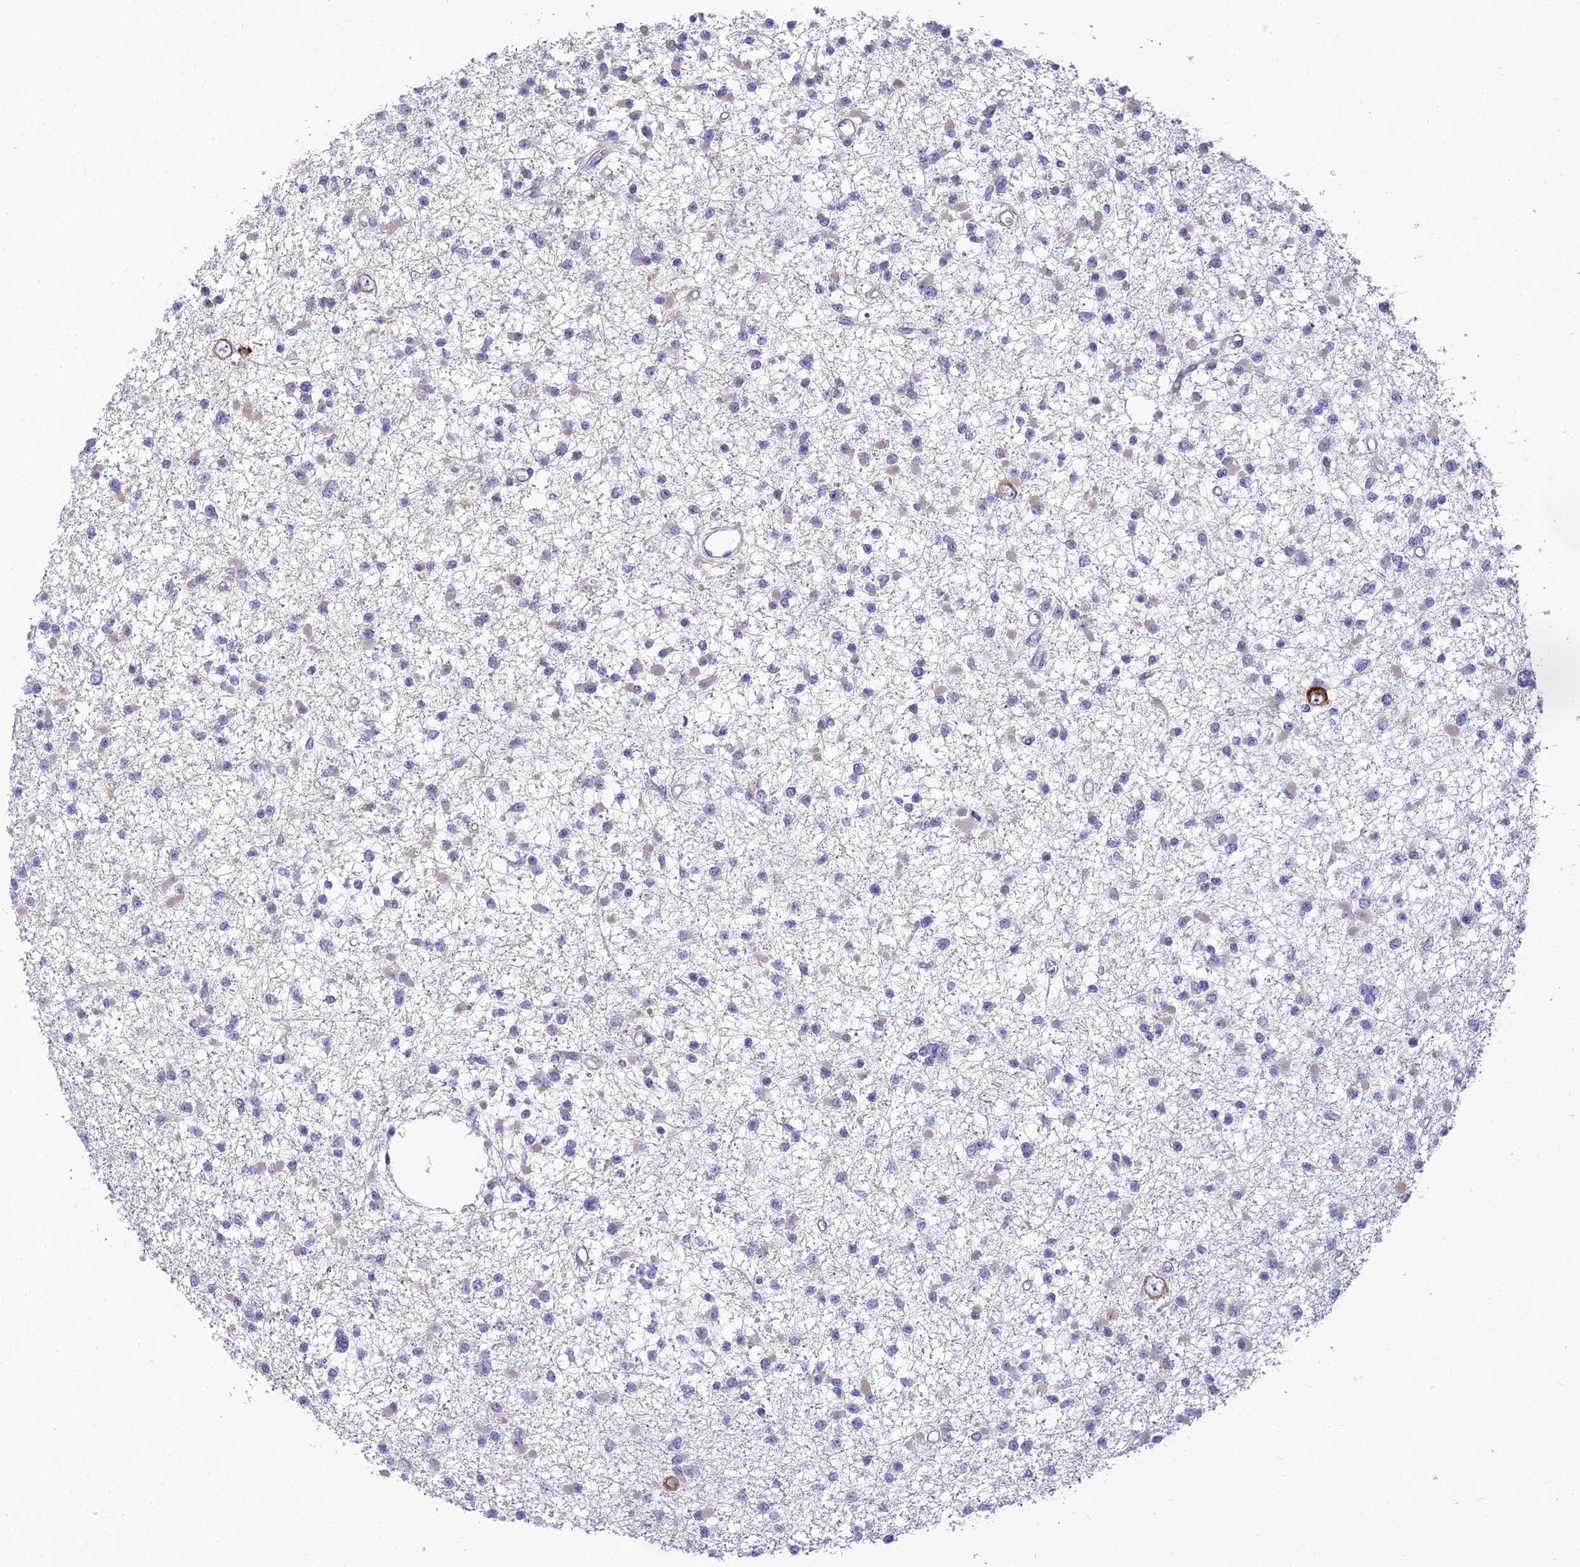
{"staining": {"intensity": "moderate", "quantity": "<25%", "location": "cytoplasmic/membranous"}, "tissue": "glioma", "cell_type": "Tumor cells", "image_type": "cancer", "snomed": [{"axis": "morphology", "description": "Glioma, malignant, Low grade"}, {"axis": "topography", "description": "Brain"}], "caption": "The image exhibits immunohistochemical staining of malignant low-grade glioma. There is moderate cytoplasmic/membranous staining is present in approximately <25% of tumor cells.", "gene": "CLCN7", "patient": {"sex": "female", "age": 22}}